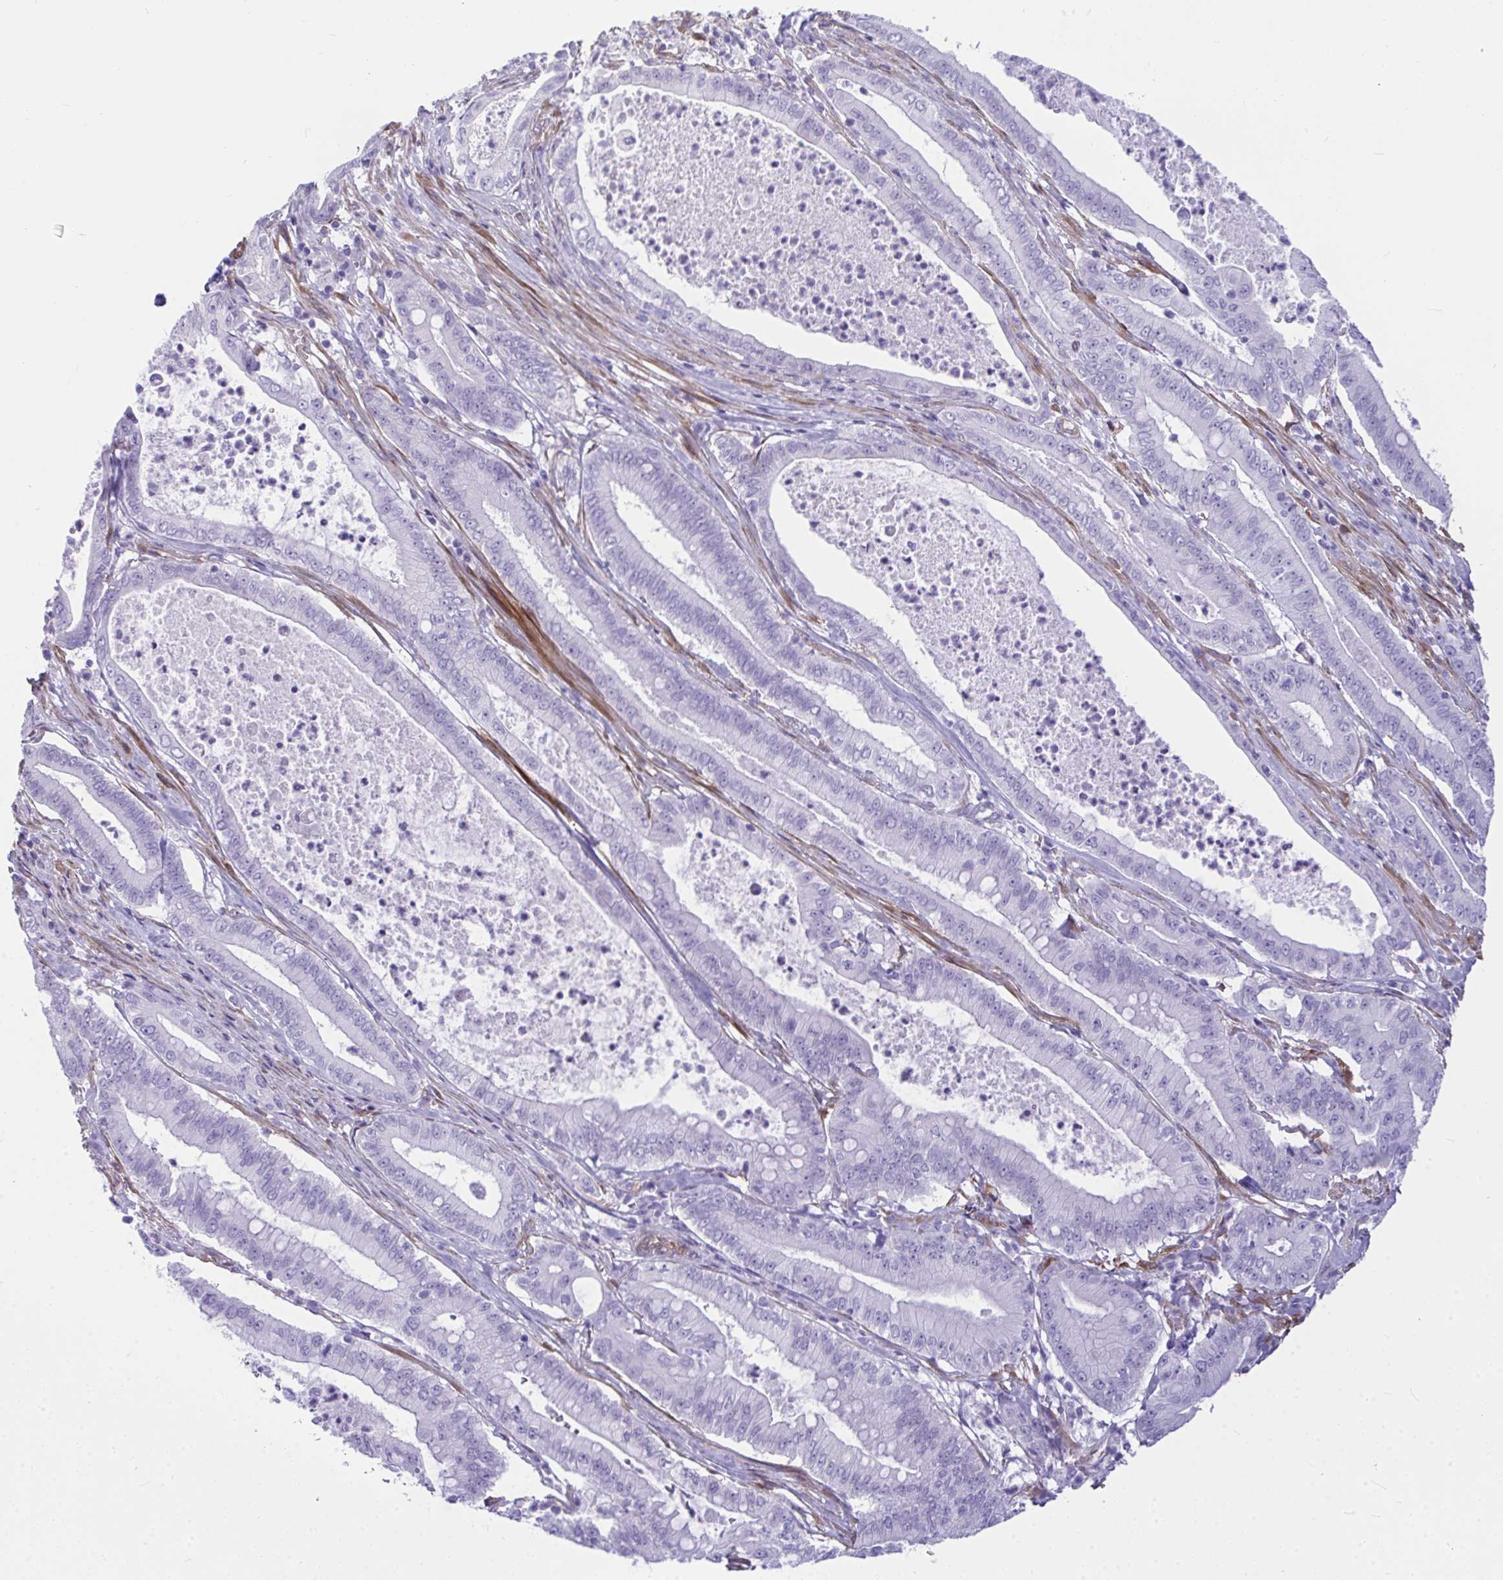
{"staining": {"intensity": "negative", "quantity": "none", "location": "none"}, "tissue": "pancreatic cancer", "cell_type": "Tumor cells", "image_type": "cancer", "snomed": [{"axis": "morphology", "description": "Adenocarcinoma, NOS"}, {"axis": "topography", "description": "Pancreas"}], "caption": "There is no significant staining in tumor cells of pancreatic cancer (adenocarcinoma). (Immunohistochemistry, brightfield microscopy, high magnification).", "gene": "LIMS2", "patient": {"sex": "male", "age": 71}}